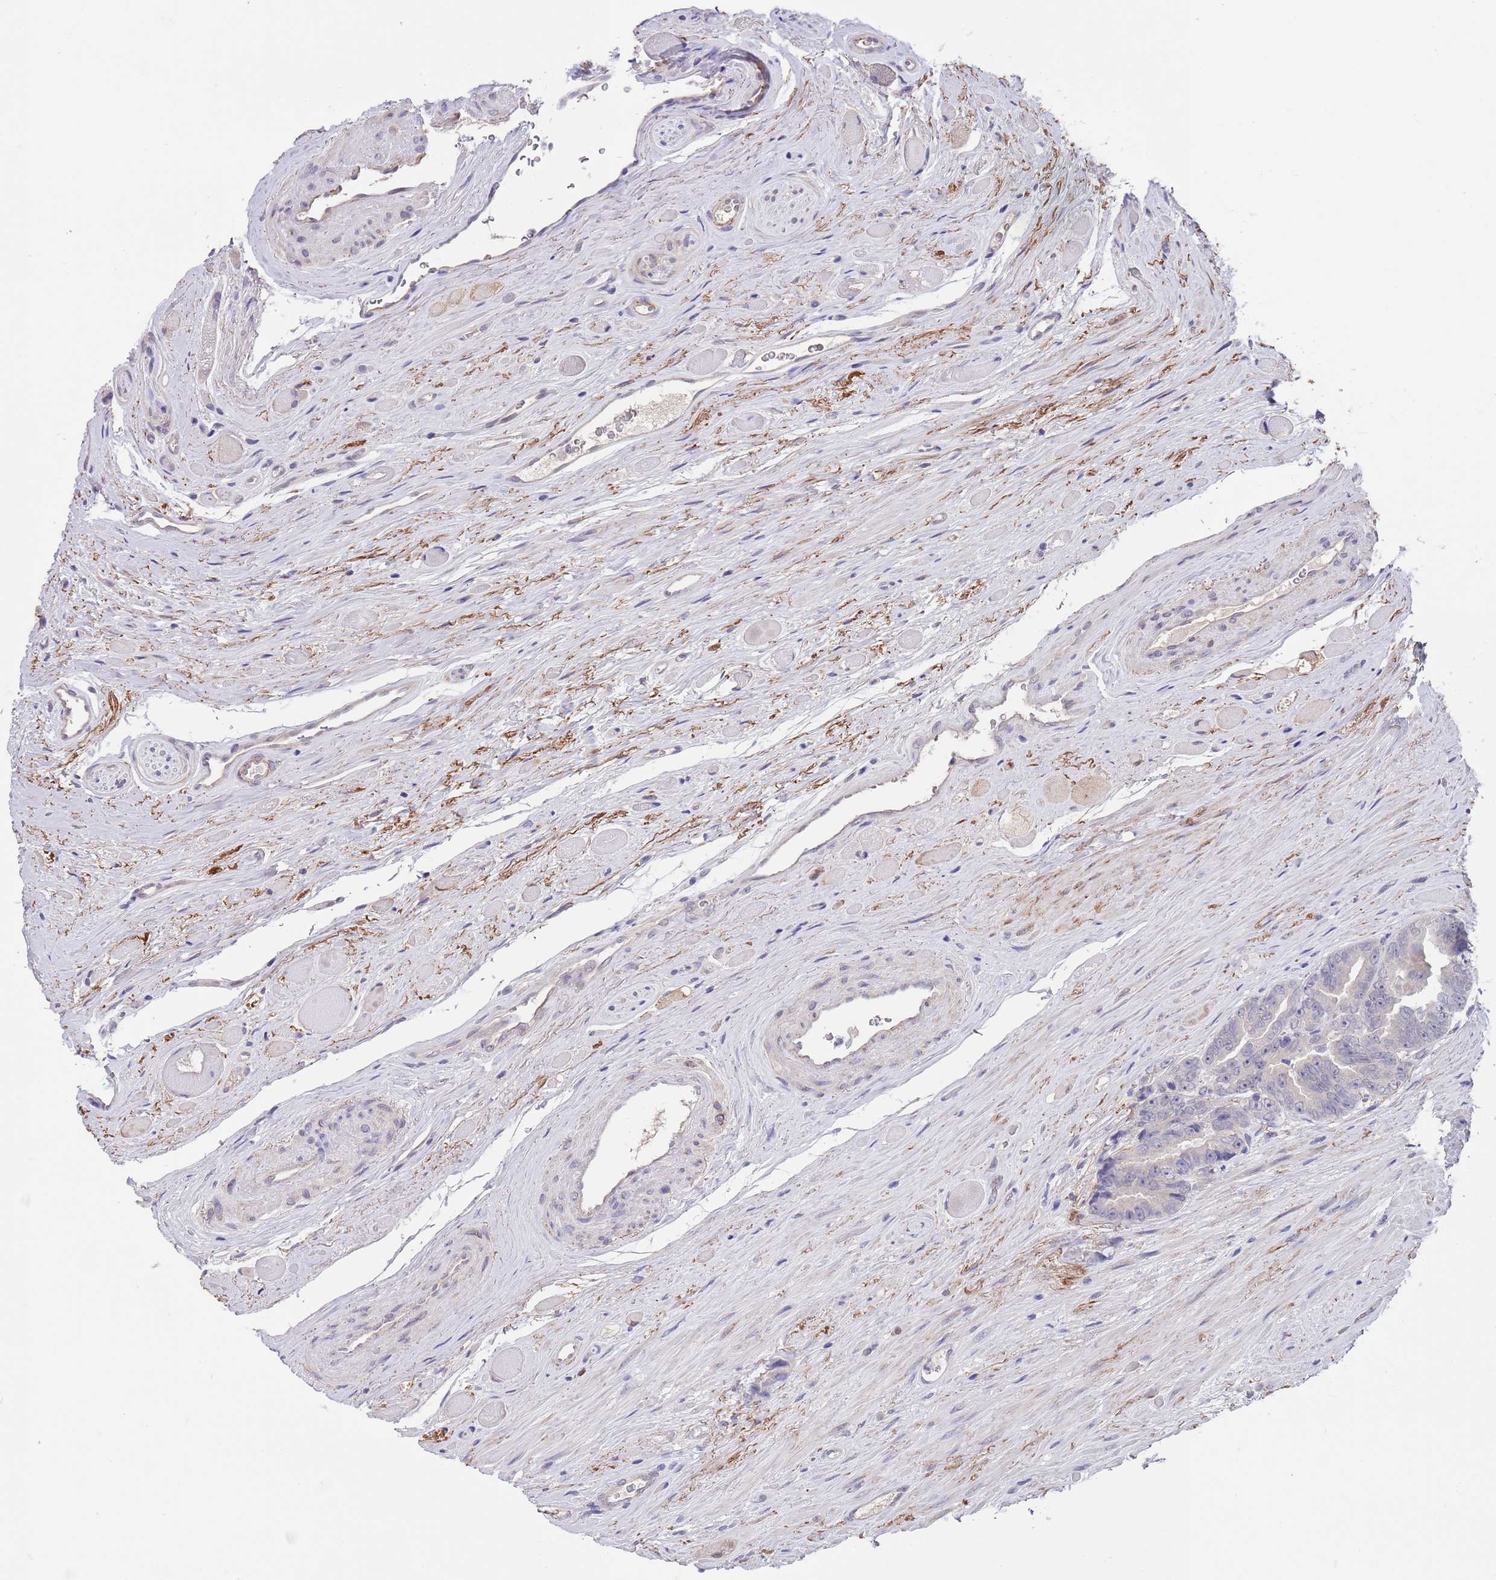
{"staining": {"intensity": "negative", "quantity": "none", "location": "none"}, "tissue": "prostate cancer", "cell_type": "Tumor cells", "image_type": "cancer", "snomed": [{"axis": "morphology", "description": "Adenocarcinoma, High grade"}, {"axis": "topography", "description": "Prostate"}], "caption": "This is a micrograph of immunohistochemistry staining of prostate cancer, which shows no staining in tumor cells.", "gene": "RNF169", "patient": {"sex": "male", "age": 72}}